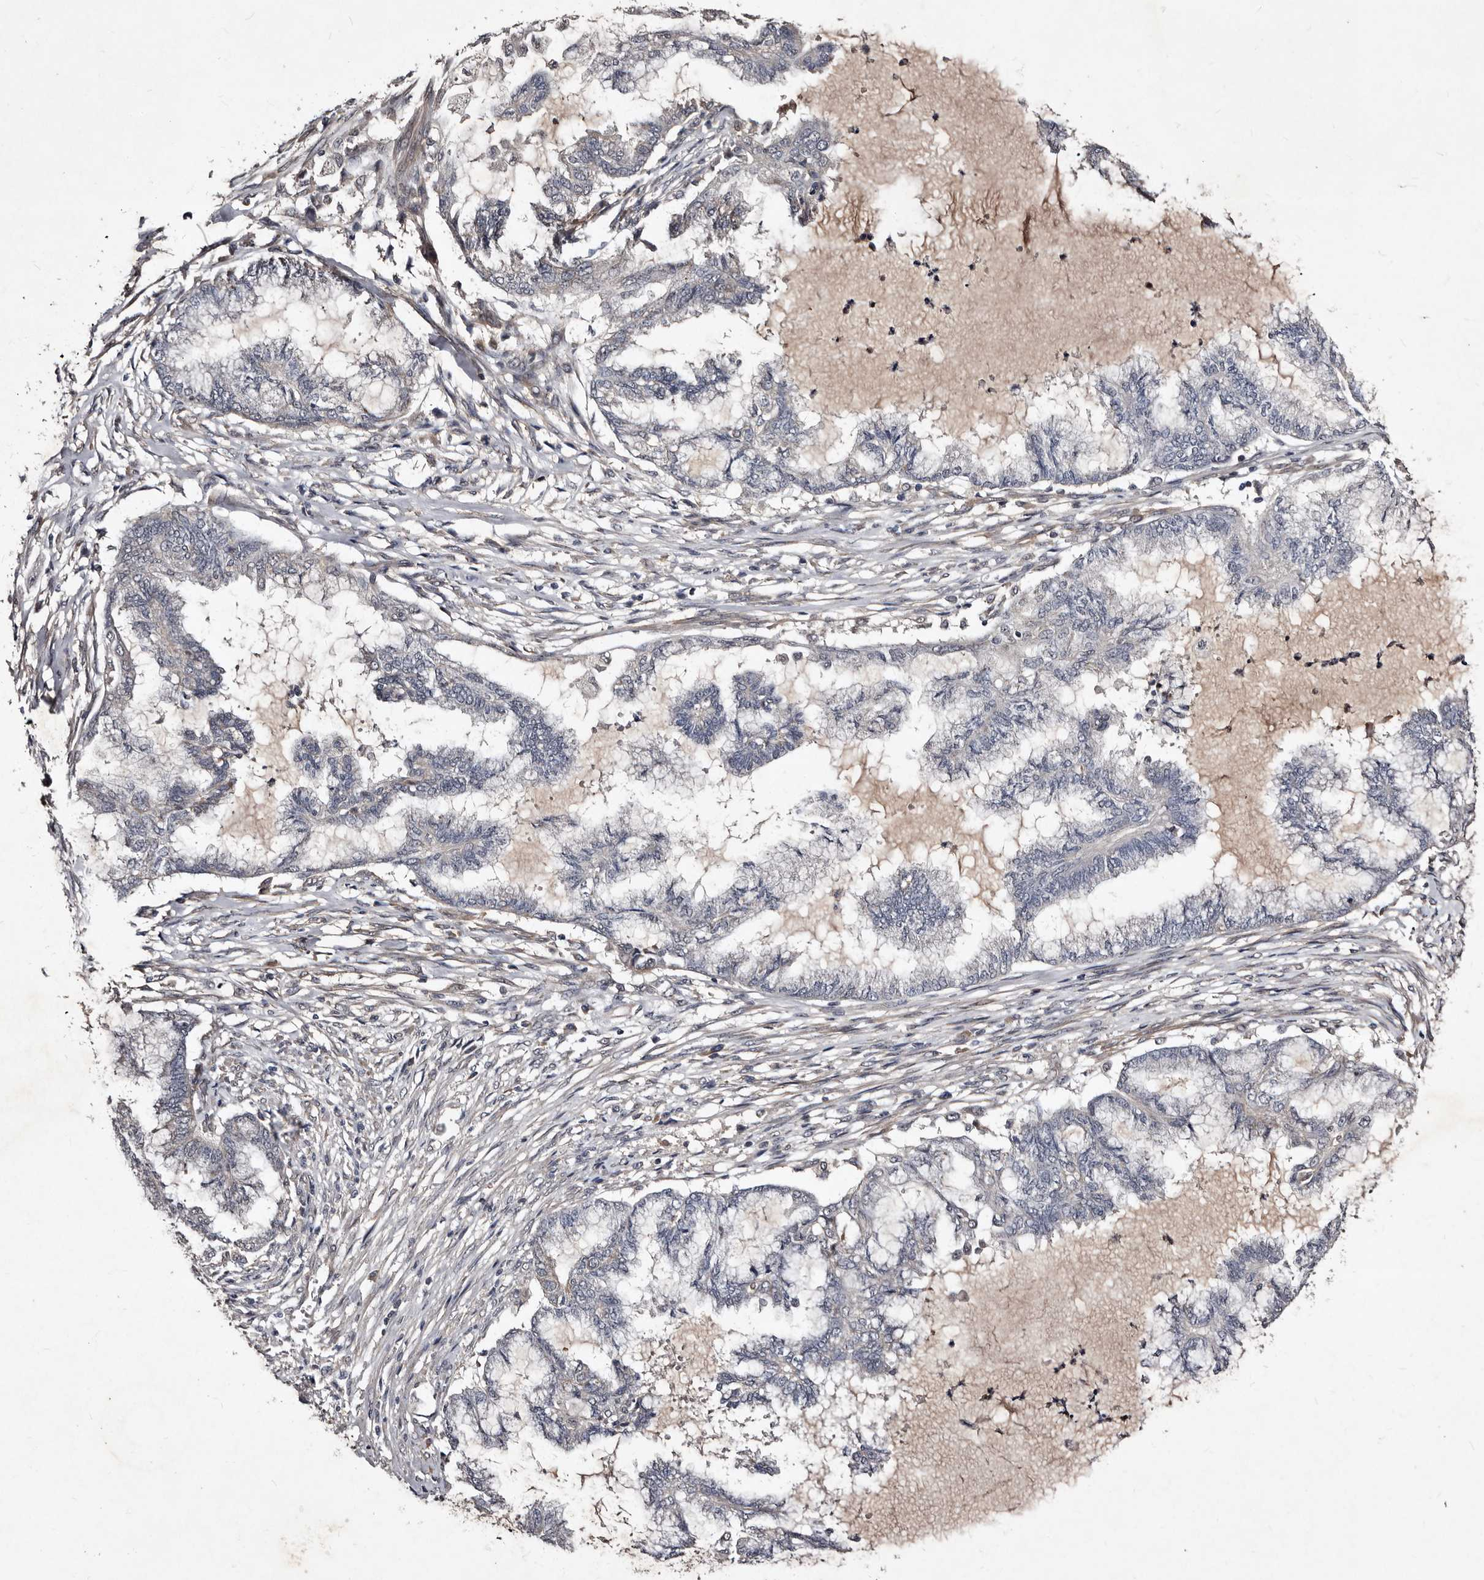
{"staining": {"intensity": "negative", "quantity": "none", "location": "none"}, "tissue": "endometrial cancer", "cell_type": "Tumor cells", "image_type": "cancer", "snomed": [{"axis": "morphology", "description": "Adenocarcinoma, NOS"}, {"axis": "topography", "description": "Endometrium"}], "caption": "The IHC image has no significant positivity in tumor cells of adenocarcinoma (endometrial) tissue.", "gene": "MKRN3", "patient": {"sex": "female", "age": 86}}